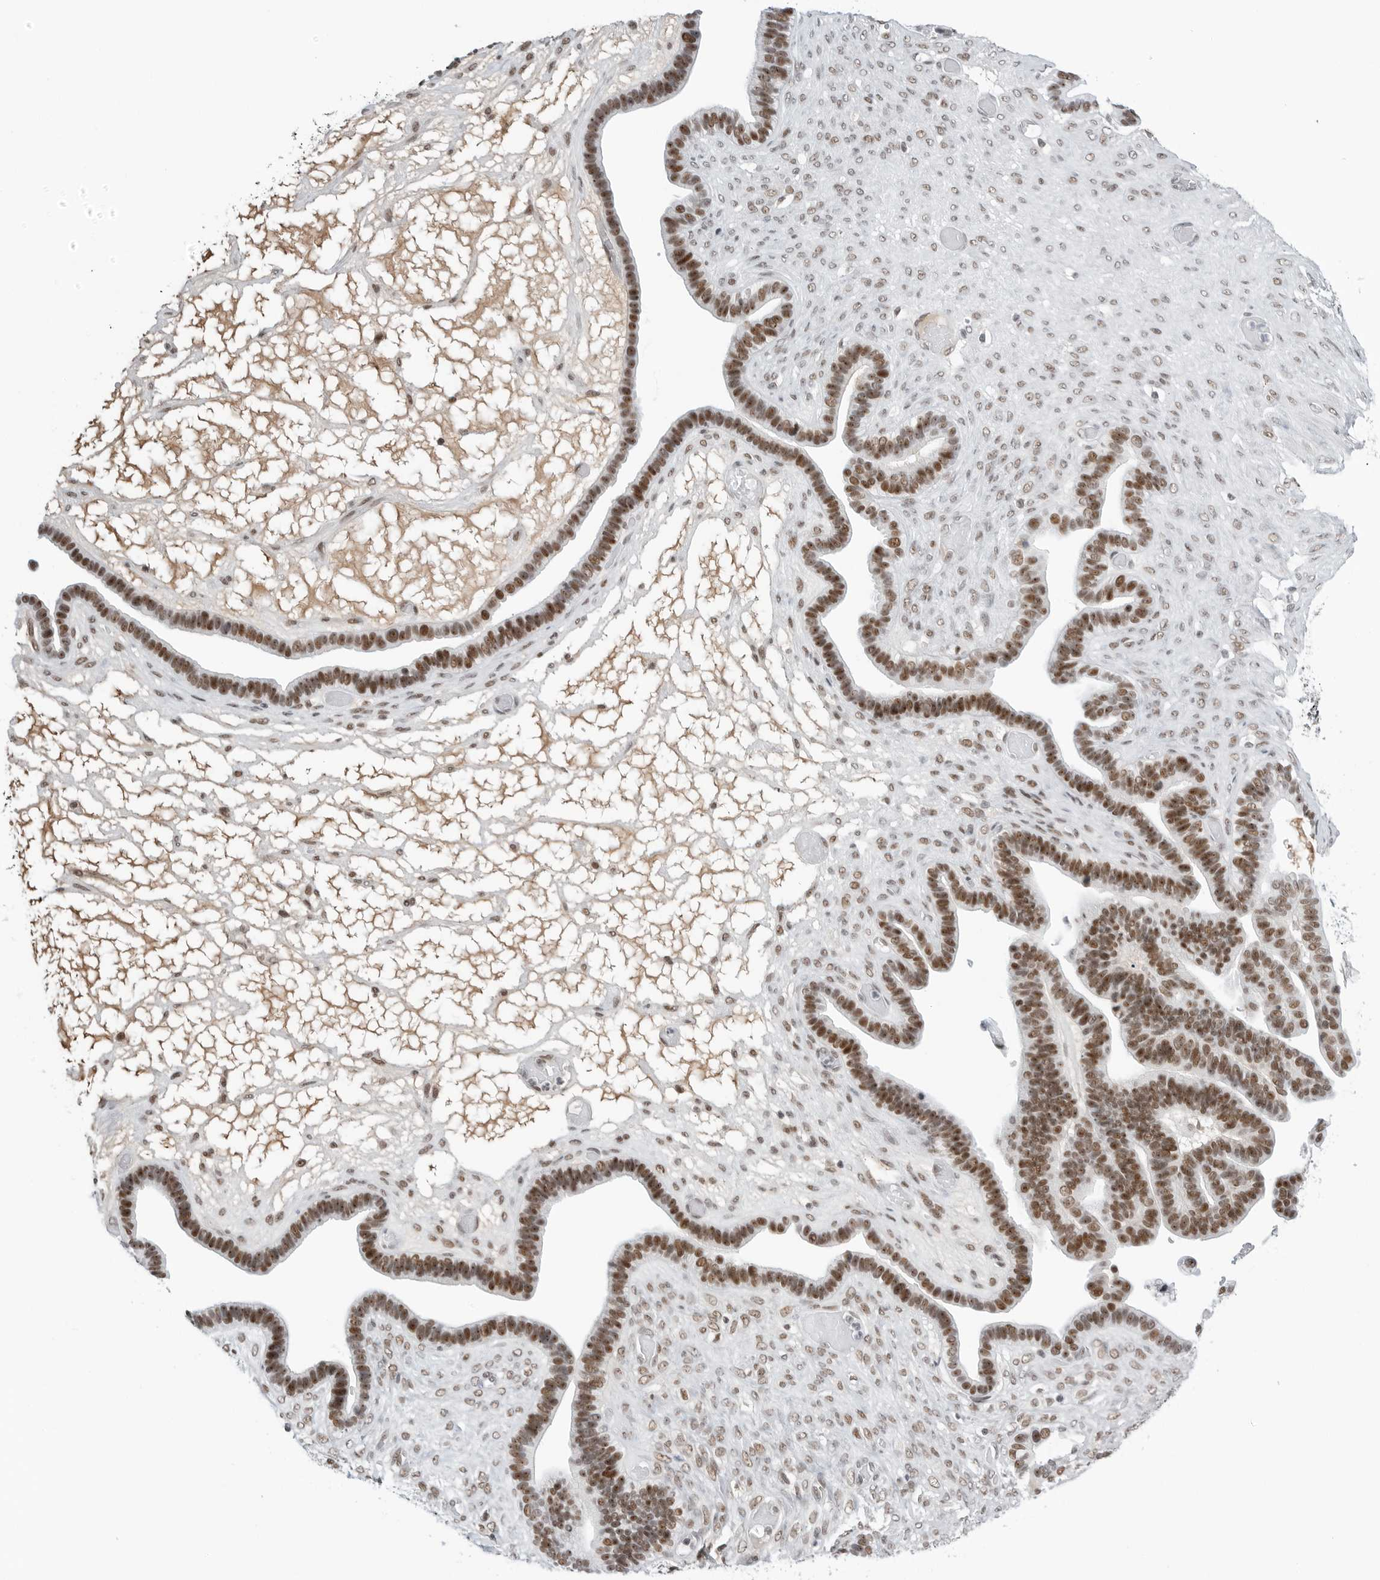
{"staining": {"intensity": "strong", "quantity": ">75%", "location": "nuclear"}, "tissue": "ovarian cancer", "cell_type": "Tumor cells", "image_type": "cancer", "snomed": [{"axis": "morphology", "description": "Cystadenocarcinoma, serous, NOS"}, {"axis": "topography", "description": "Ovary"}], "caption": "Ovarian cancer (serous cystadenocarcinoma) stained with a protein marker shows strong staining in tumor cells.", "gene": "WRAP53", "patient": {"sex": "female", "age": 56}}